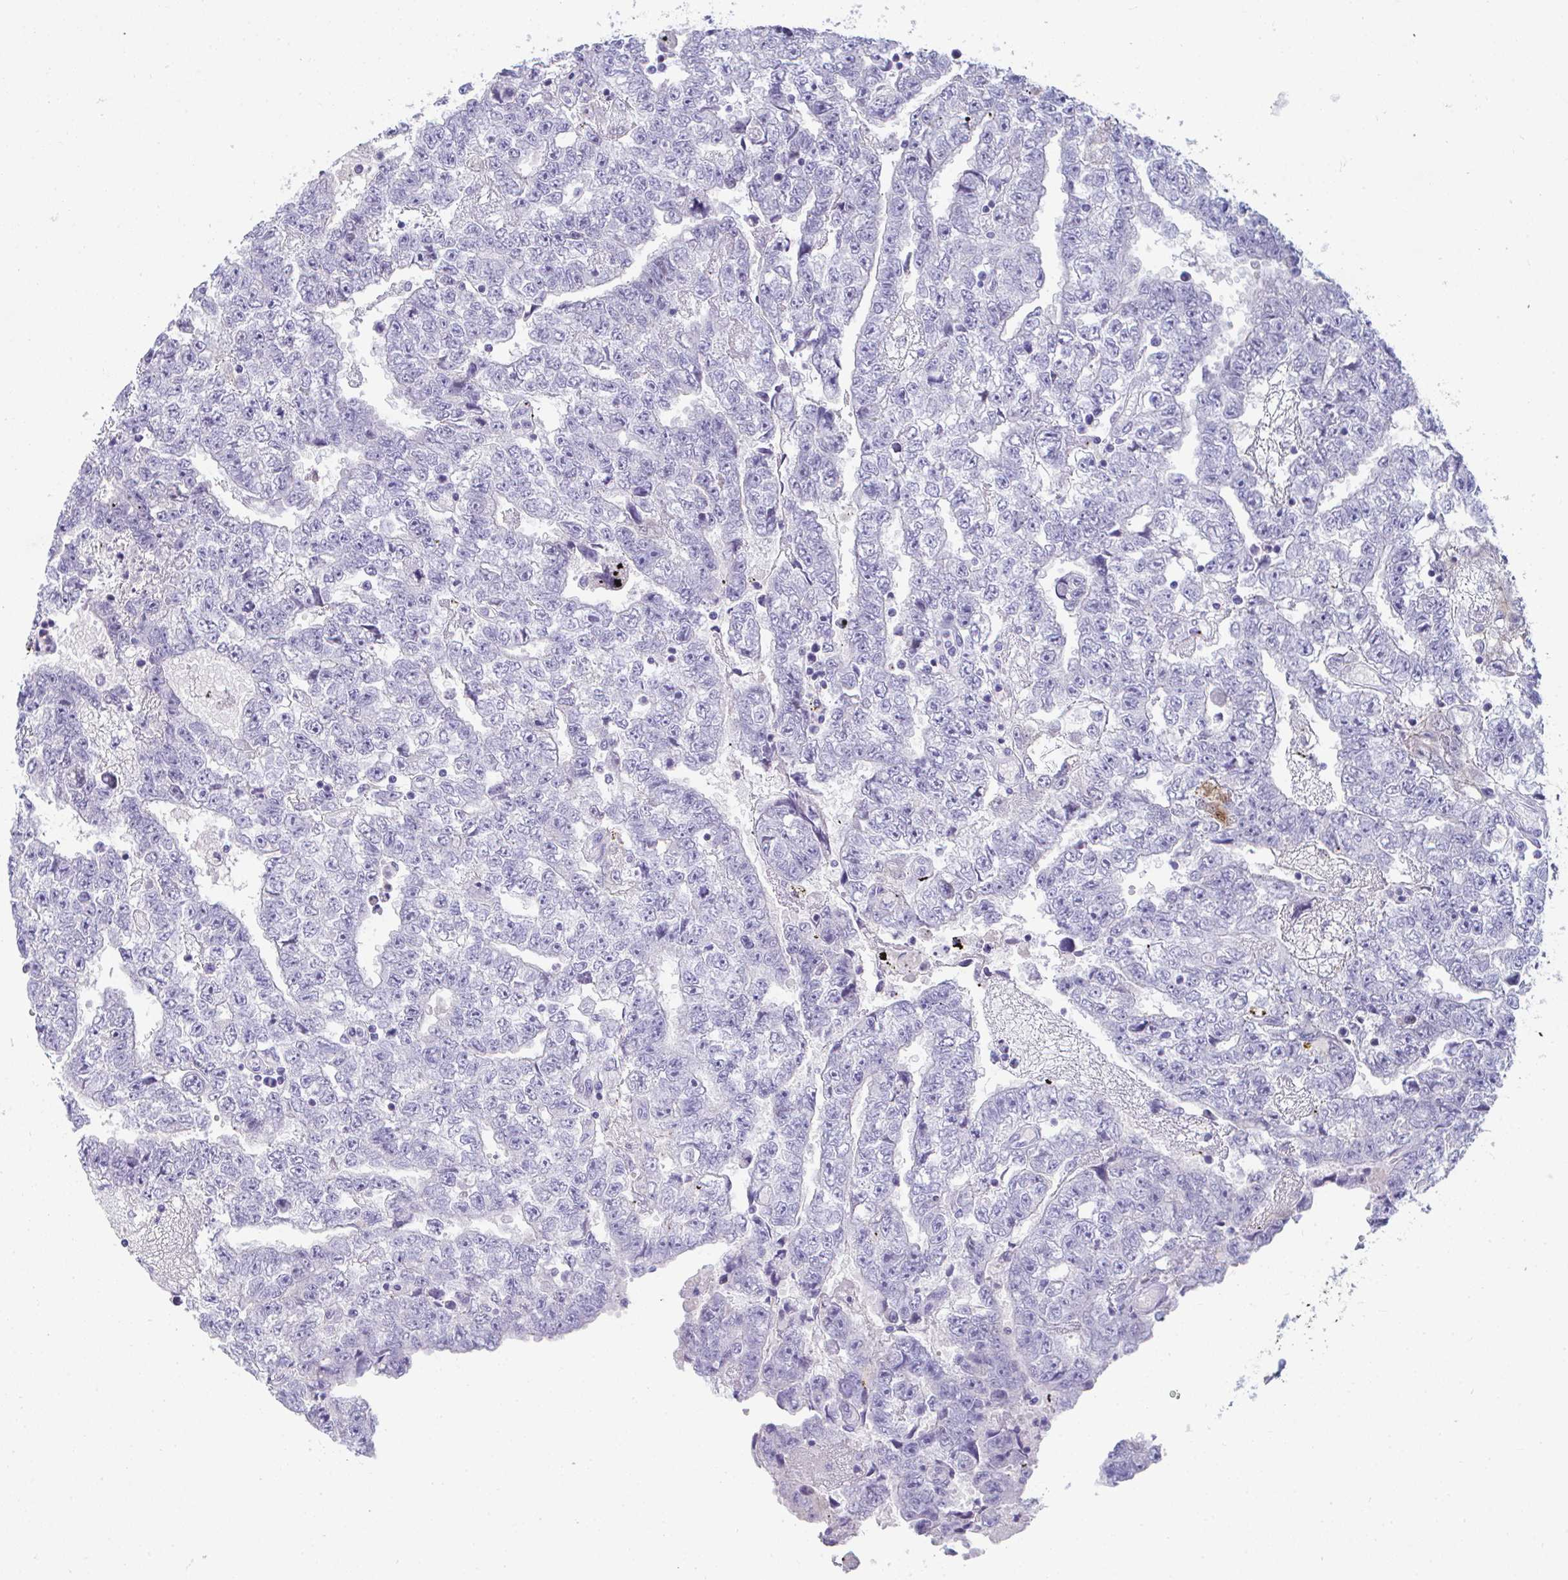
{"staining": {"intensity": "negative", "quantity": "none", "location": "none"}, "tissue": "testis cancer", "cell_type": "Tumor cells", "image_type": "cancer", "snomed": [{"axis": "morphology", "description": "Carcinoma, Embryonal, NOS"}, {"axis": "topography", "description": "Testis"}], "caption": "Embryonal carcinoma (testis) was stained to show a protein in brown. There is no significant expression in tumor cells.", "gene": "TTC30B", "patient": {"sex": "male", "age": 25}}